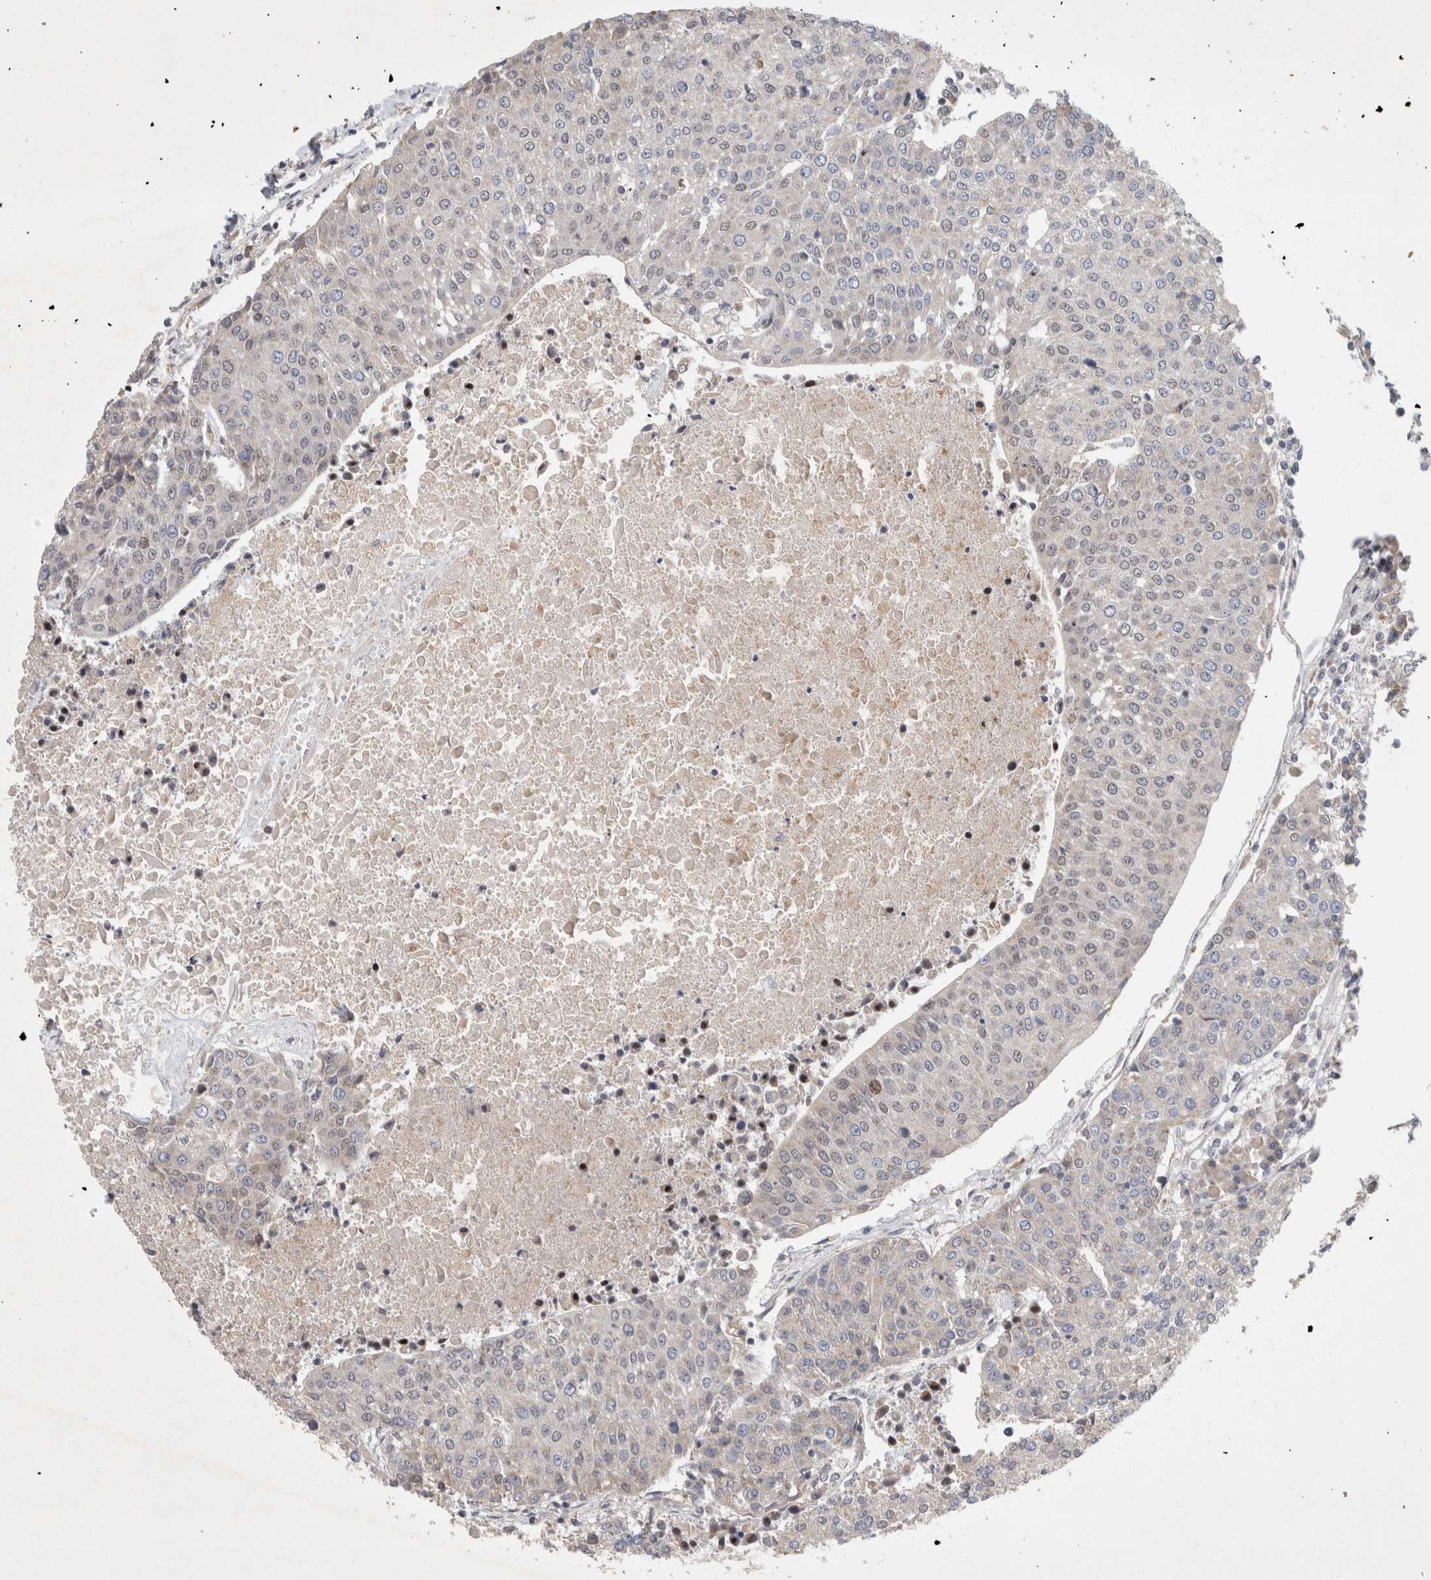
{"staining": {"intensity": "weak", "quantity": "<25%", "location": "nuclear"}, "tissue": "urothelial cancer", "cell_type": "Tumor cells", "image_type": "cancer", "snomed": [{"axis": "morphology", "description": "Urothelial carcinoma, High grade"}, {"axis": "topography", "description": "Urinary bladder"}], "caption": "An immunohistochemistry photomicrograph of urothelial cancer is shown. There is no staining in tumor cells of urothelial cancer.", "gene": "C8orf58", "patient": {"sex": "female", "age": 85}}